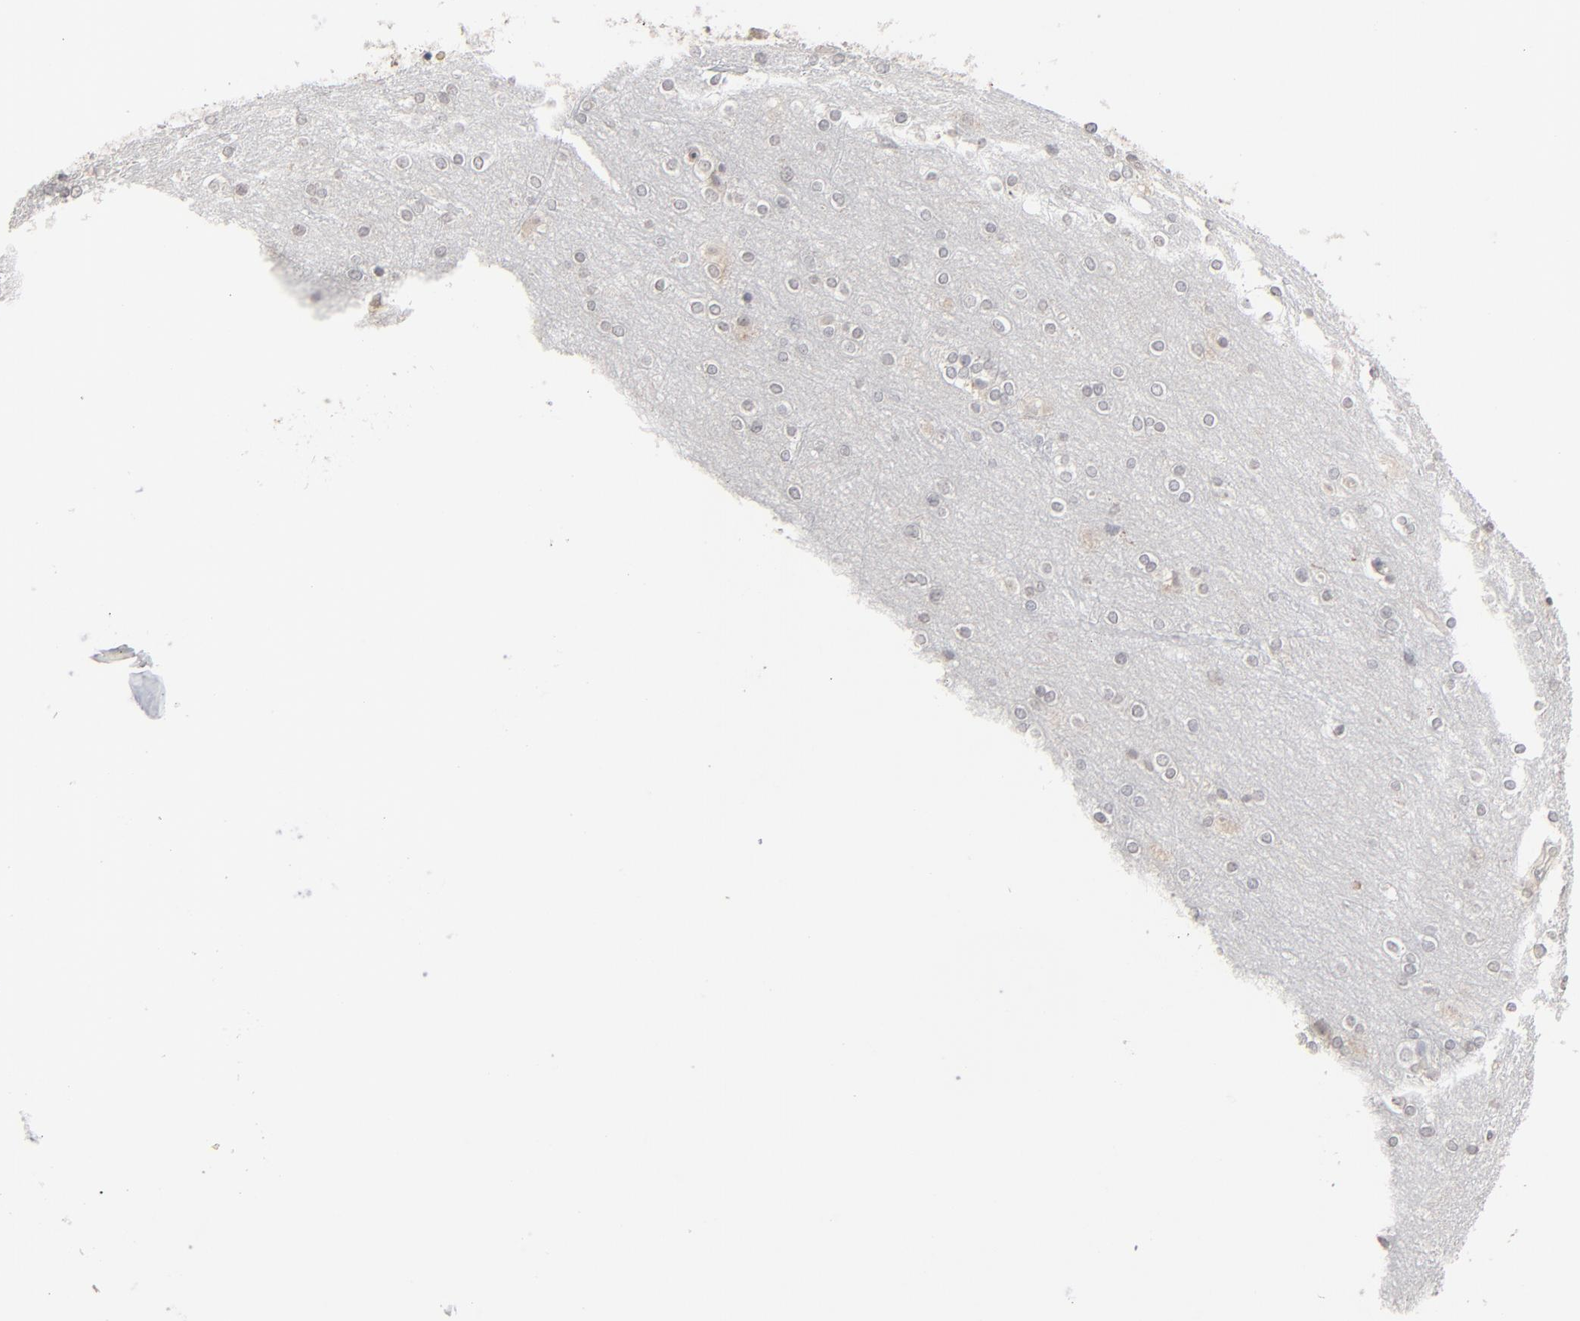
{"staining": {"intensity": "negative", "quantity": "none", "location": "none"}, "tissue": "cerebral cortex", "cell_type": "Endothelial cells", "image_type": "normal", "snomed": [{"axis": "morphology", "description": "Normal tissue, NOS"}, {"axis": "topography", "description": "Cerebral cortex"}], "caption": "Cerebral cortex was stained to show a protein in brown. There is no significant expression in endothelial cells. (DAB immunohistochemistry (IHC), high magnification).", "gene": "STAT4", "patient": {"sex": "female", "age": 54}}